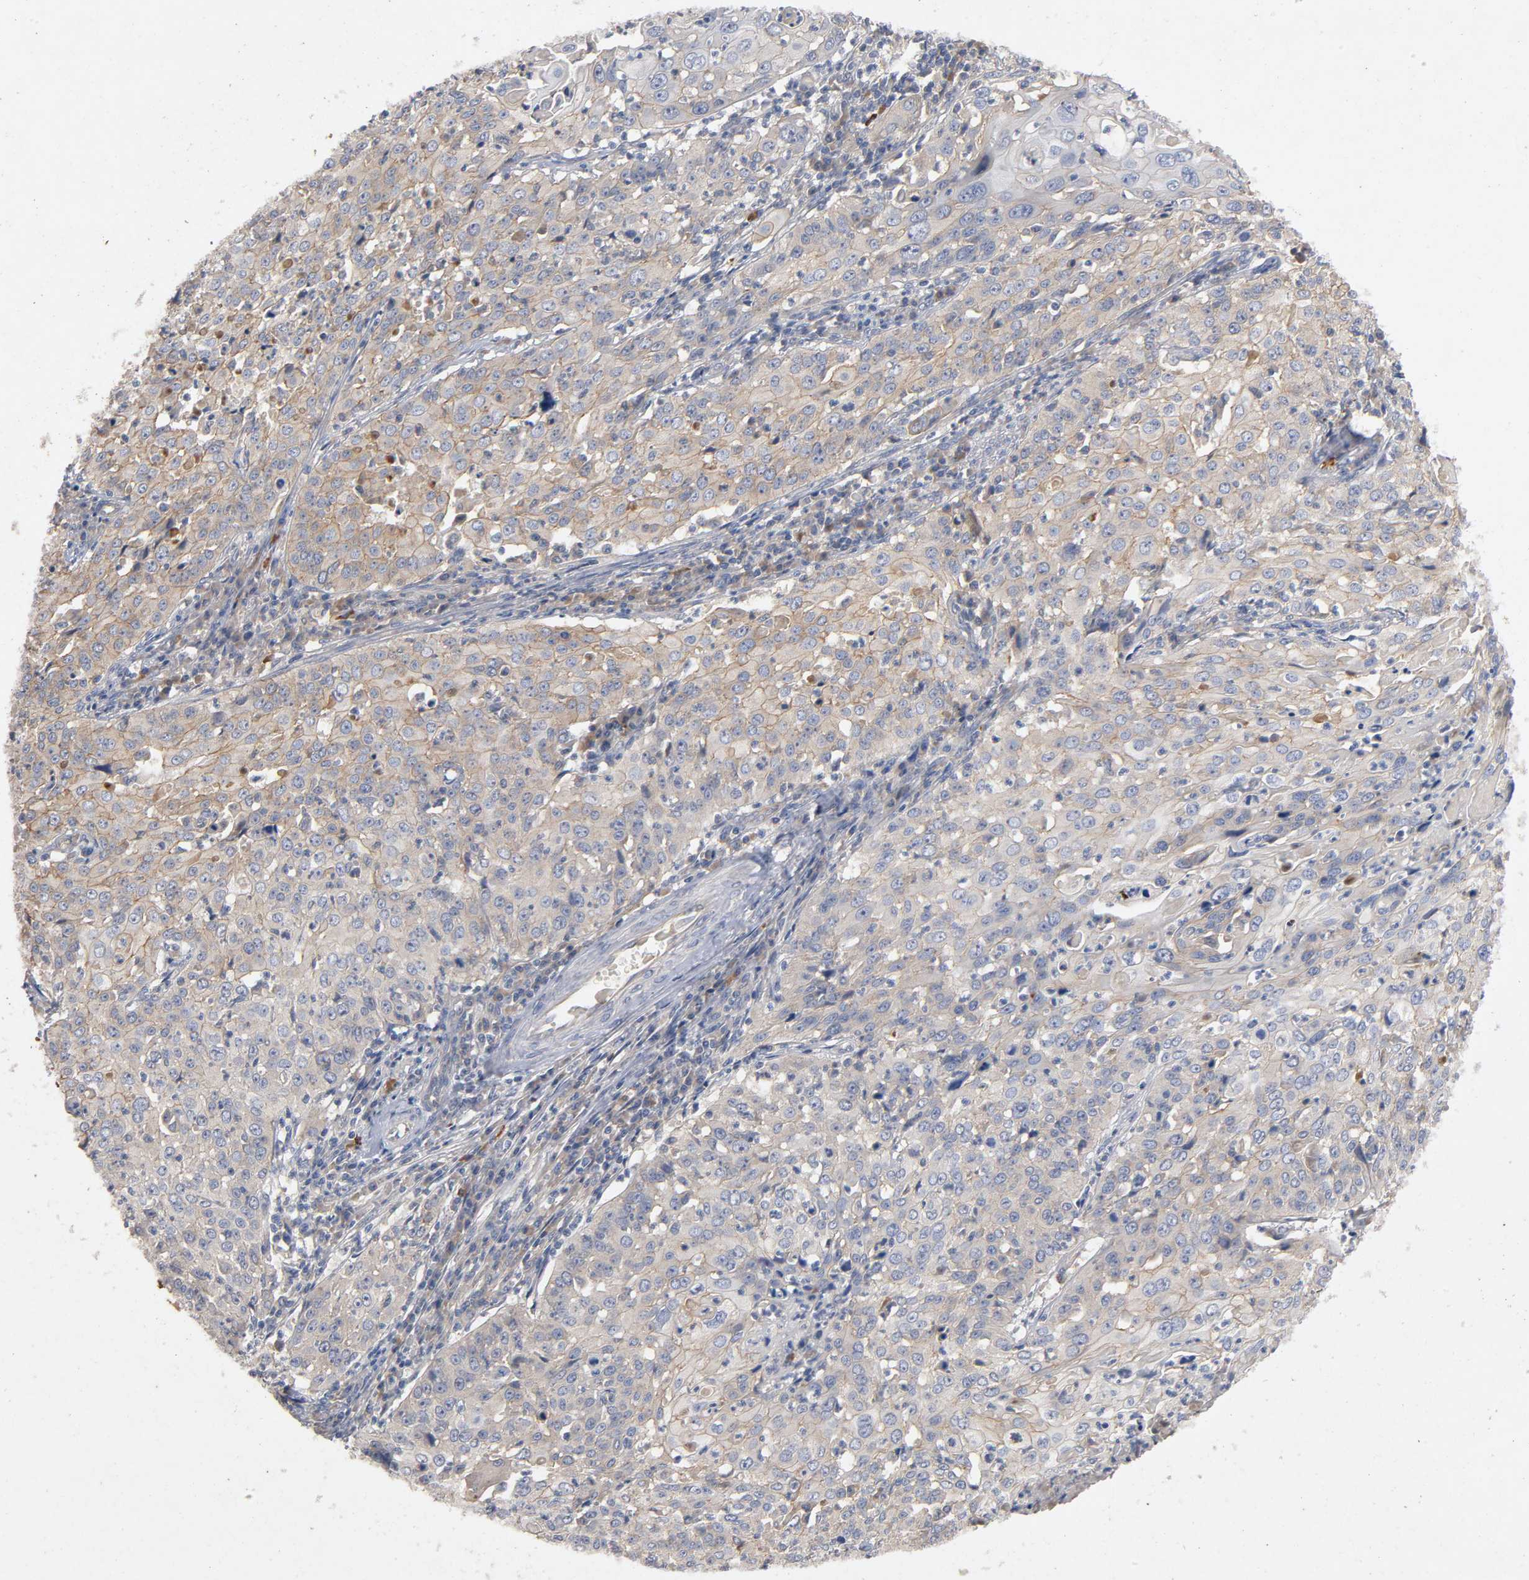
{"staining": {"intensity": "moderate", "quantity": ">75%", "location": "cytoplasmic/membranous"}, "tissue": "cervical cancer", "cell_type": "Tumor cells", "image_type": "cancer", "snomed": [{"axis": "morphology", "description": "Squamous cell carcinoma, NOS"}, {"axis": "topography", "description": "Cervix"}], "caption": "This image reveals squamous cell carcinoma (cervical) stained with immunohistochemistry to label a protein in brown. The cytoplasmic/membranous of tumor cells show moderate positivity for the protein. Nuclei are counter-stained blue.", "gene": "PDZD11", "patient": {"sex": "female", "age": 39}}